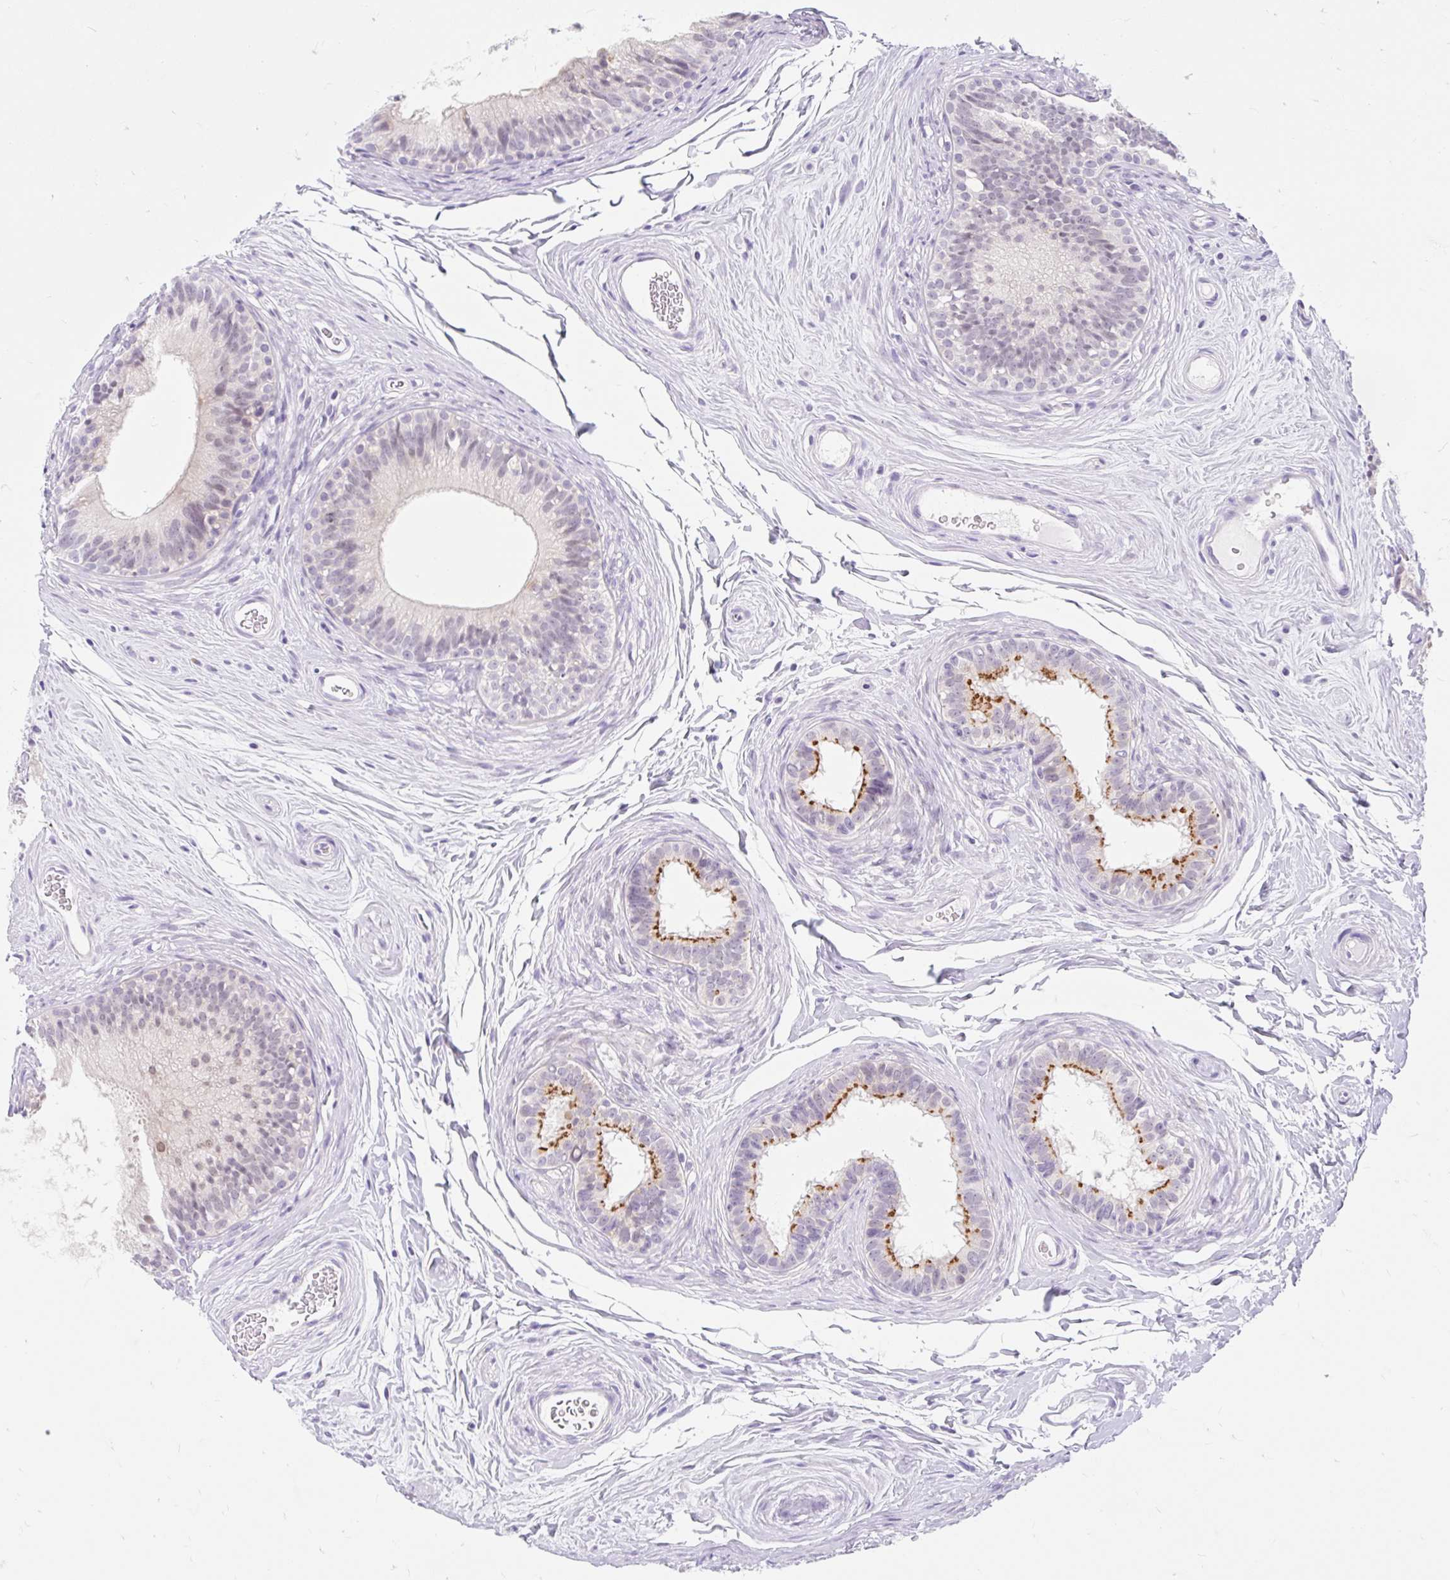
{"staining": {"intensity": "strong", "quantity": "<25%", "location": "cytoplasmic/membranous"}, "tissue": "epididymis", "cell_type": "Glandular cells", "image_type": "normal", "snomed": [{"axis": "morphology", "description": "Normal tissue, NOS"}, {"axis": "topography", "description": "Epididymis"}], "caption": "A brown stain shows strong cytoplasmic/membranous positivity of a protein in glandular cells of unremarkable epididymis.", "gene": "ITPK1", "patient": {"sex": "male", "age": 33}}